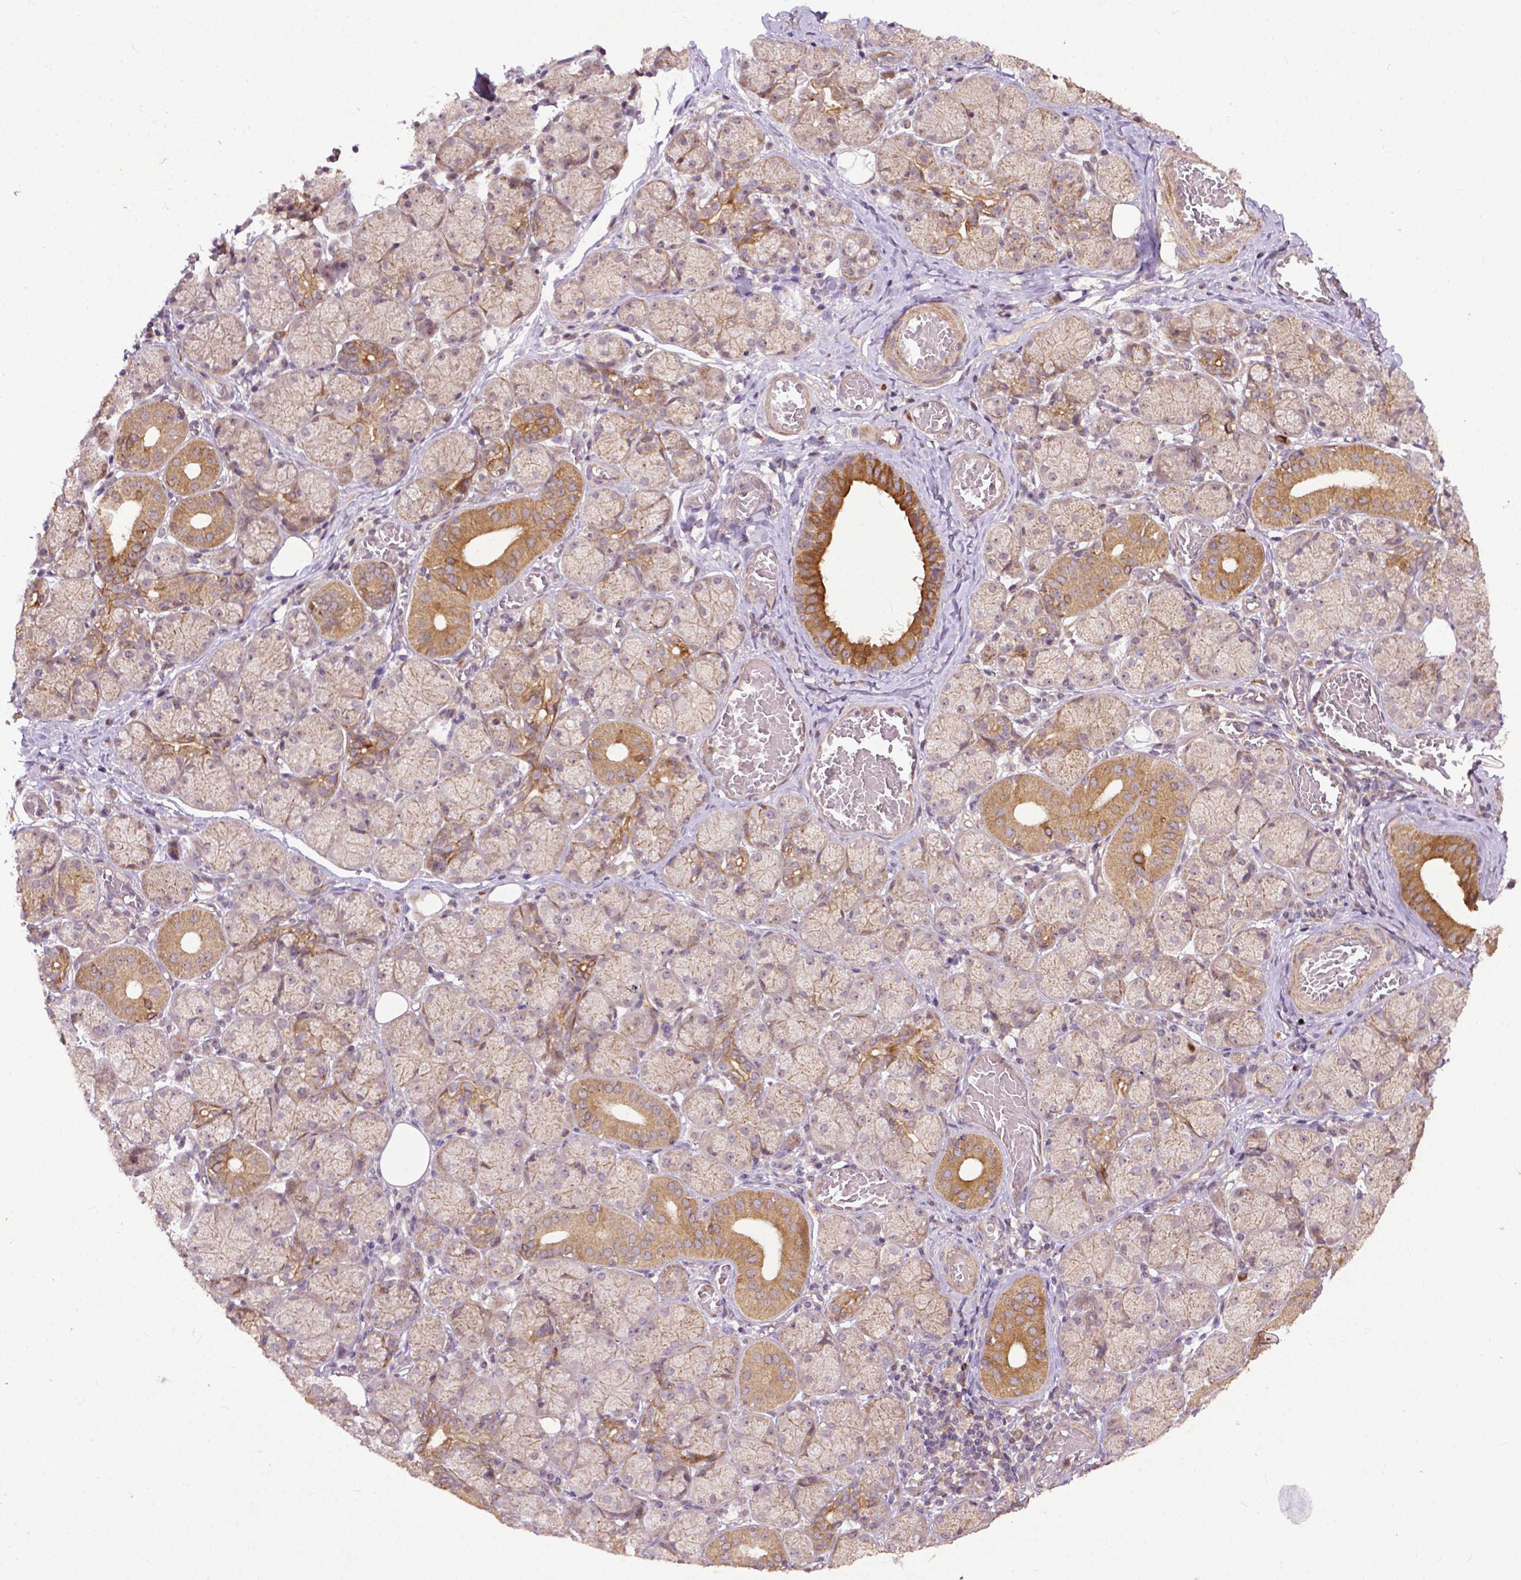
{"staining": {"intensity": "moderate", "quantity": "25%-75%", "location": "cytoplasmic/membranous"}, "tissue": "salivary gland", "cell_type": "Glandular cells", "image_type": "normal", "snomed": [{"axis": "morphology", "description": "Normal tissue, NOS"}, {"axis": "topography", "description": "Salivary gland"}, {"axis": "topography", "description": "Peripheral nerve tissue"}], "caption": "IHC image of benign salivary gland: salivary gland stained using IHC displays medium levels of moderate protein expression localized specifically in the cytoplasmic/membranous of glandular cells, appearing as a cytoplasmic/membranous brown color.", "gene": "PARP3", "patient": {"sex": "female", "age": 24}}